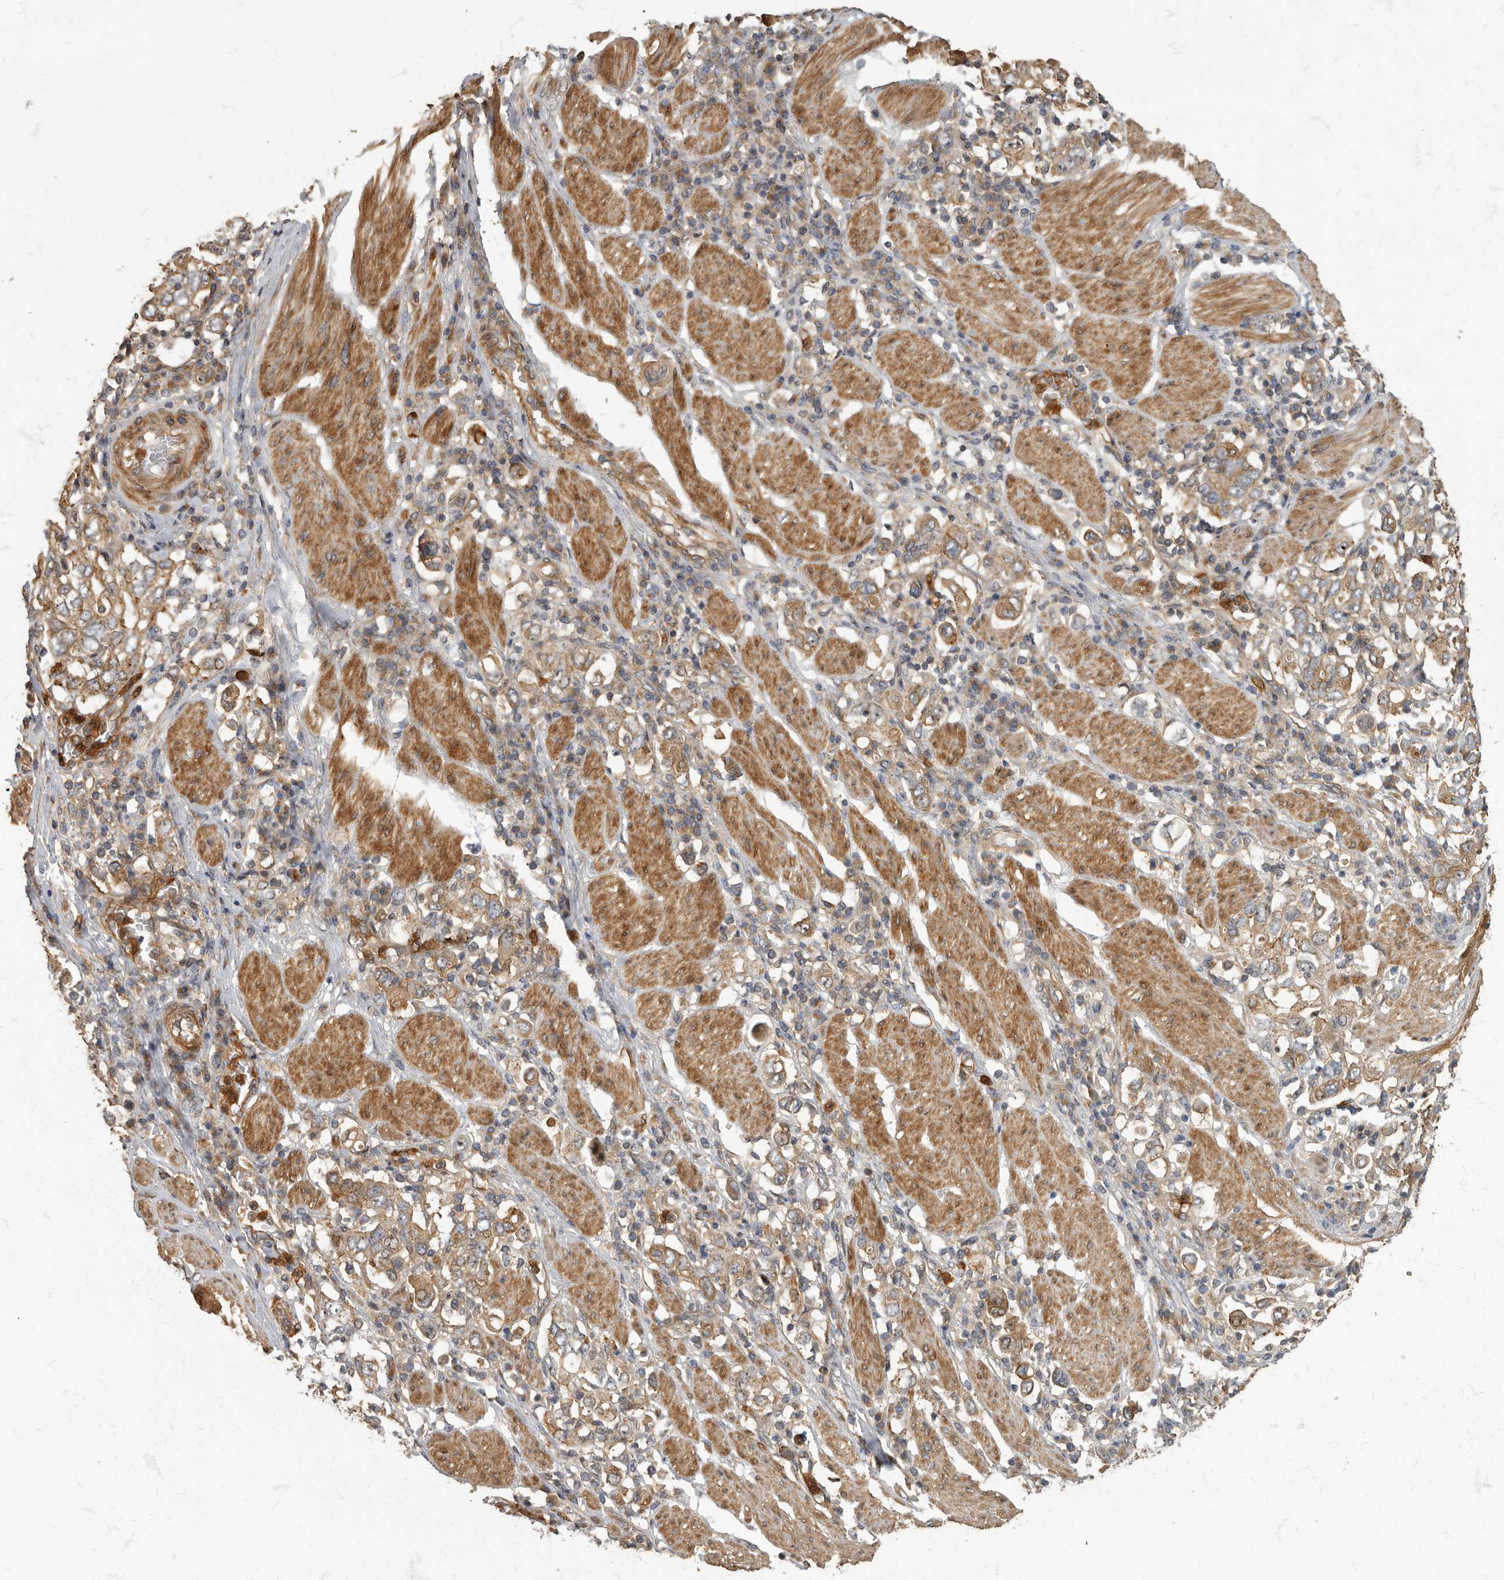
{"staining": {"intensity": "moderate", "quantity": ">75%", "location": "cytoplasmic/membranous"}, "tissue": "stomach cancer", "cell_type": "Tumor cells", "image_type": "cancer", "snomed": [{"axis": "morphology", "description": "Adenocarcinoma, NOS"}, {"axis": "topography", "description": "Stomach, upper"}], "caption": "A high-resolution image shows IHC staining of stomach adenocarcinoma, which shows moderate cytoplasmic/membranous positivity in approximately >75% of tumor cells.", "gene": "DAAM1", "patient": {"sex": "male", "age": 62}}